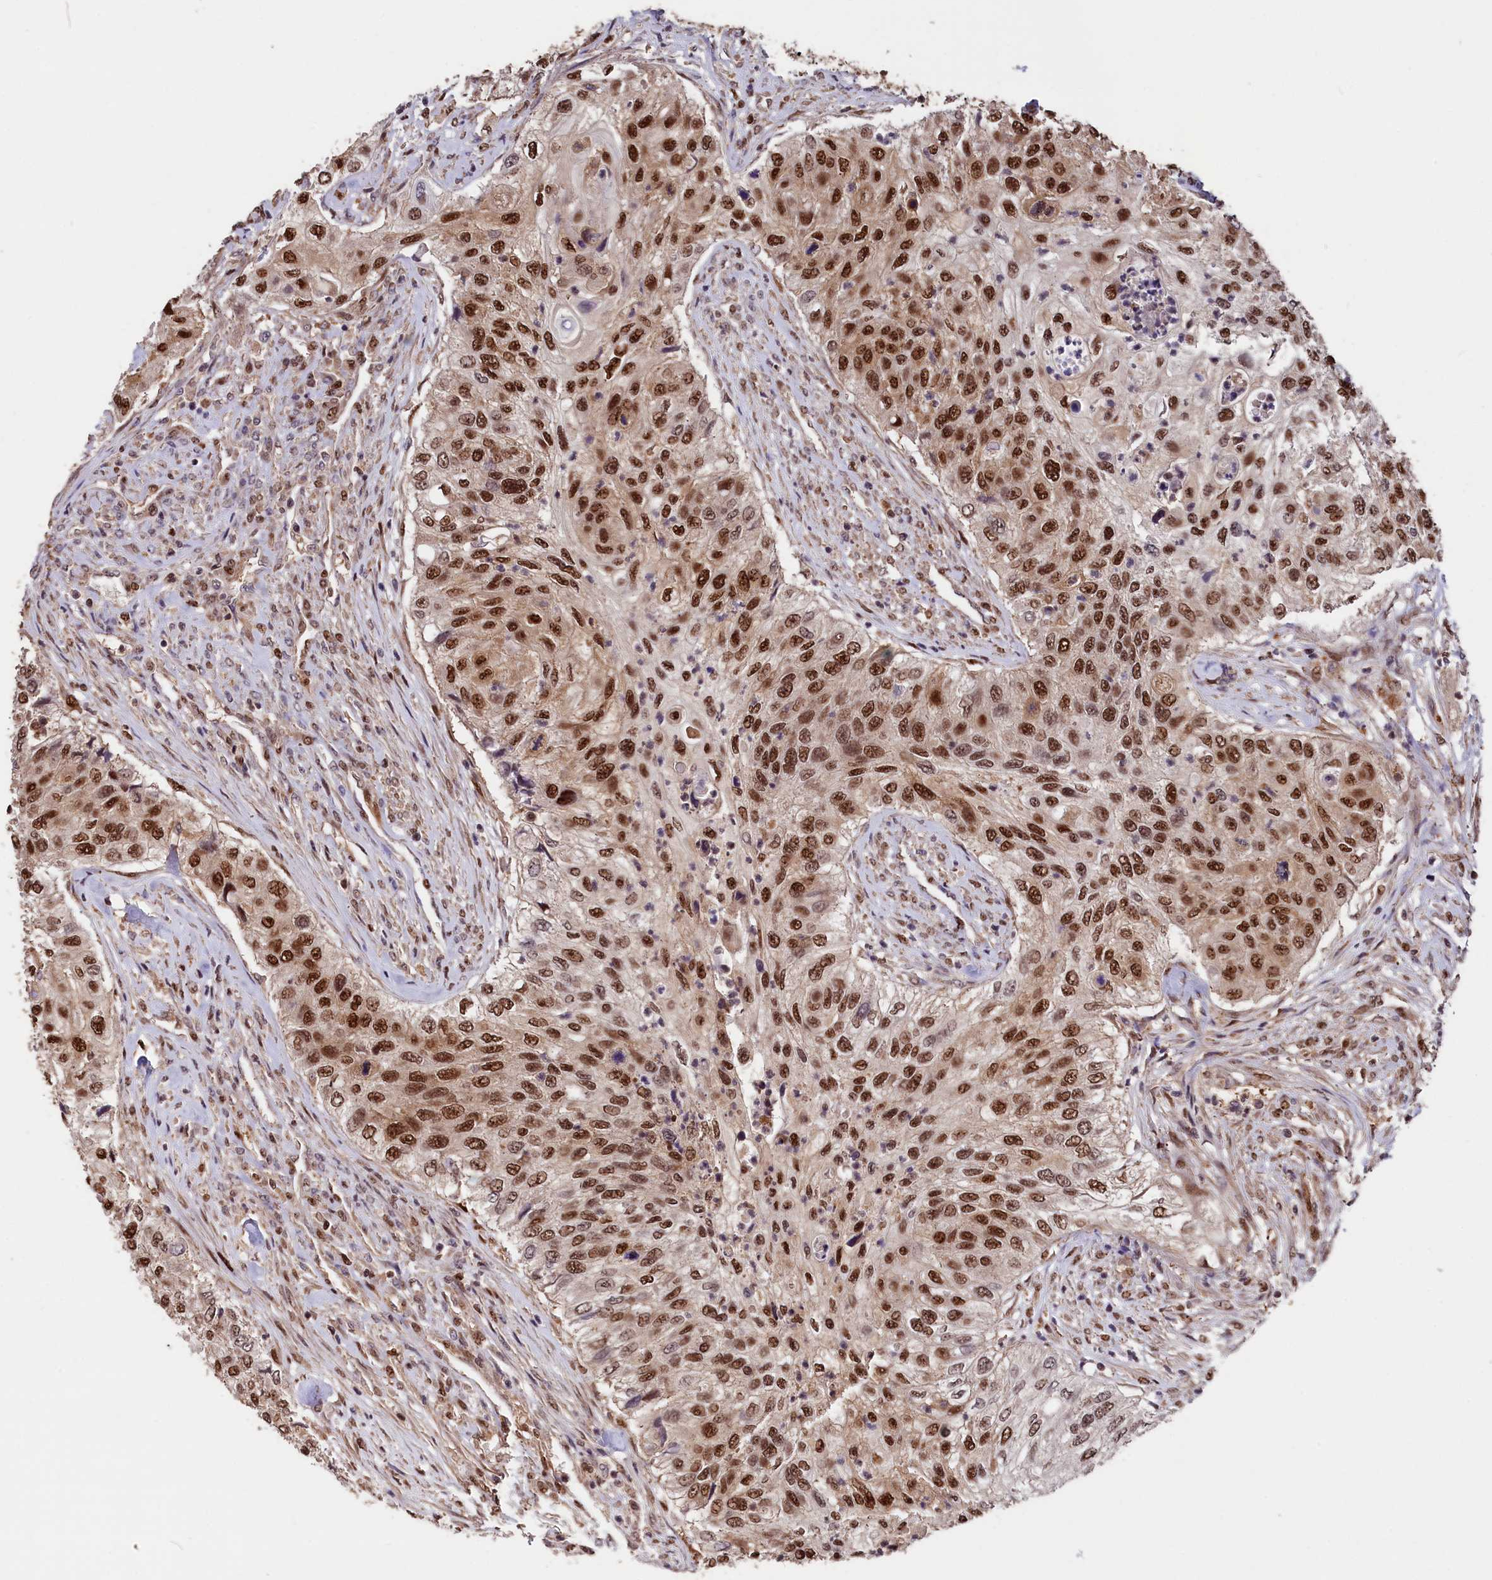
{"staining": {"intensity": "strong", "quantity": ">75%", "location": "nuclear"}, "tissue": "urothelial cancer", "cell_type": "Tumor cells", "image_type": "cancer", "snomed": [{"axis": "morphology", "description": "Urothelial carcinoma, High grade"}, {"axis": "topography", "description": "Urinary bladder"}], "caption": "A high amount of strong nuclear expression is appreciated in approximately >75% of tumor cells in high-grade urothelial carcinoma tissue.", "gene": "ADRM1", "patient": {"sex": "female", "age": 60}}